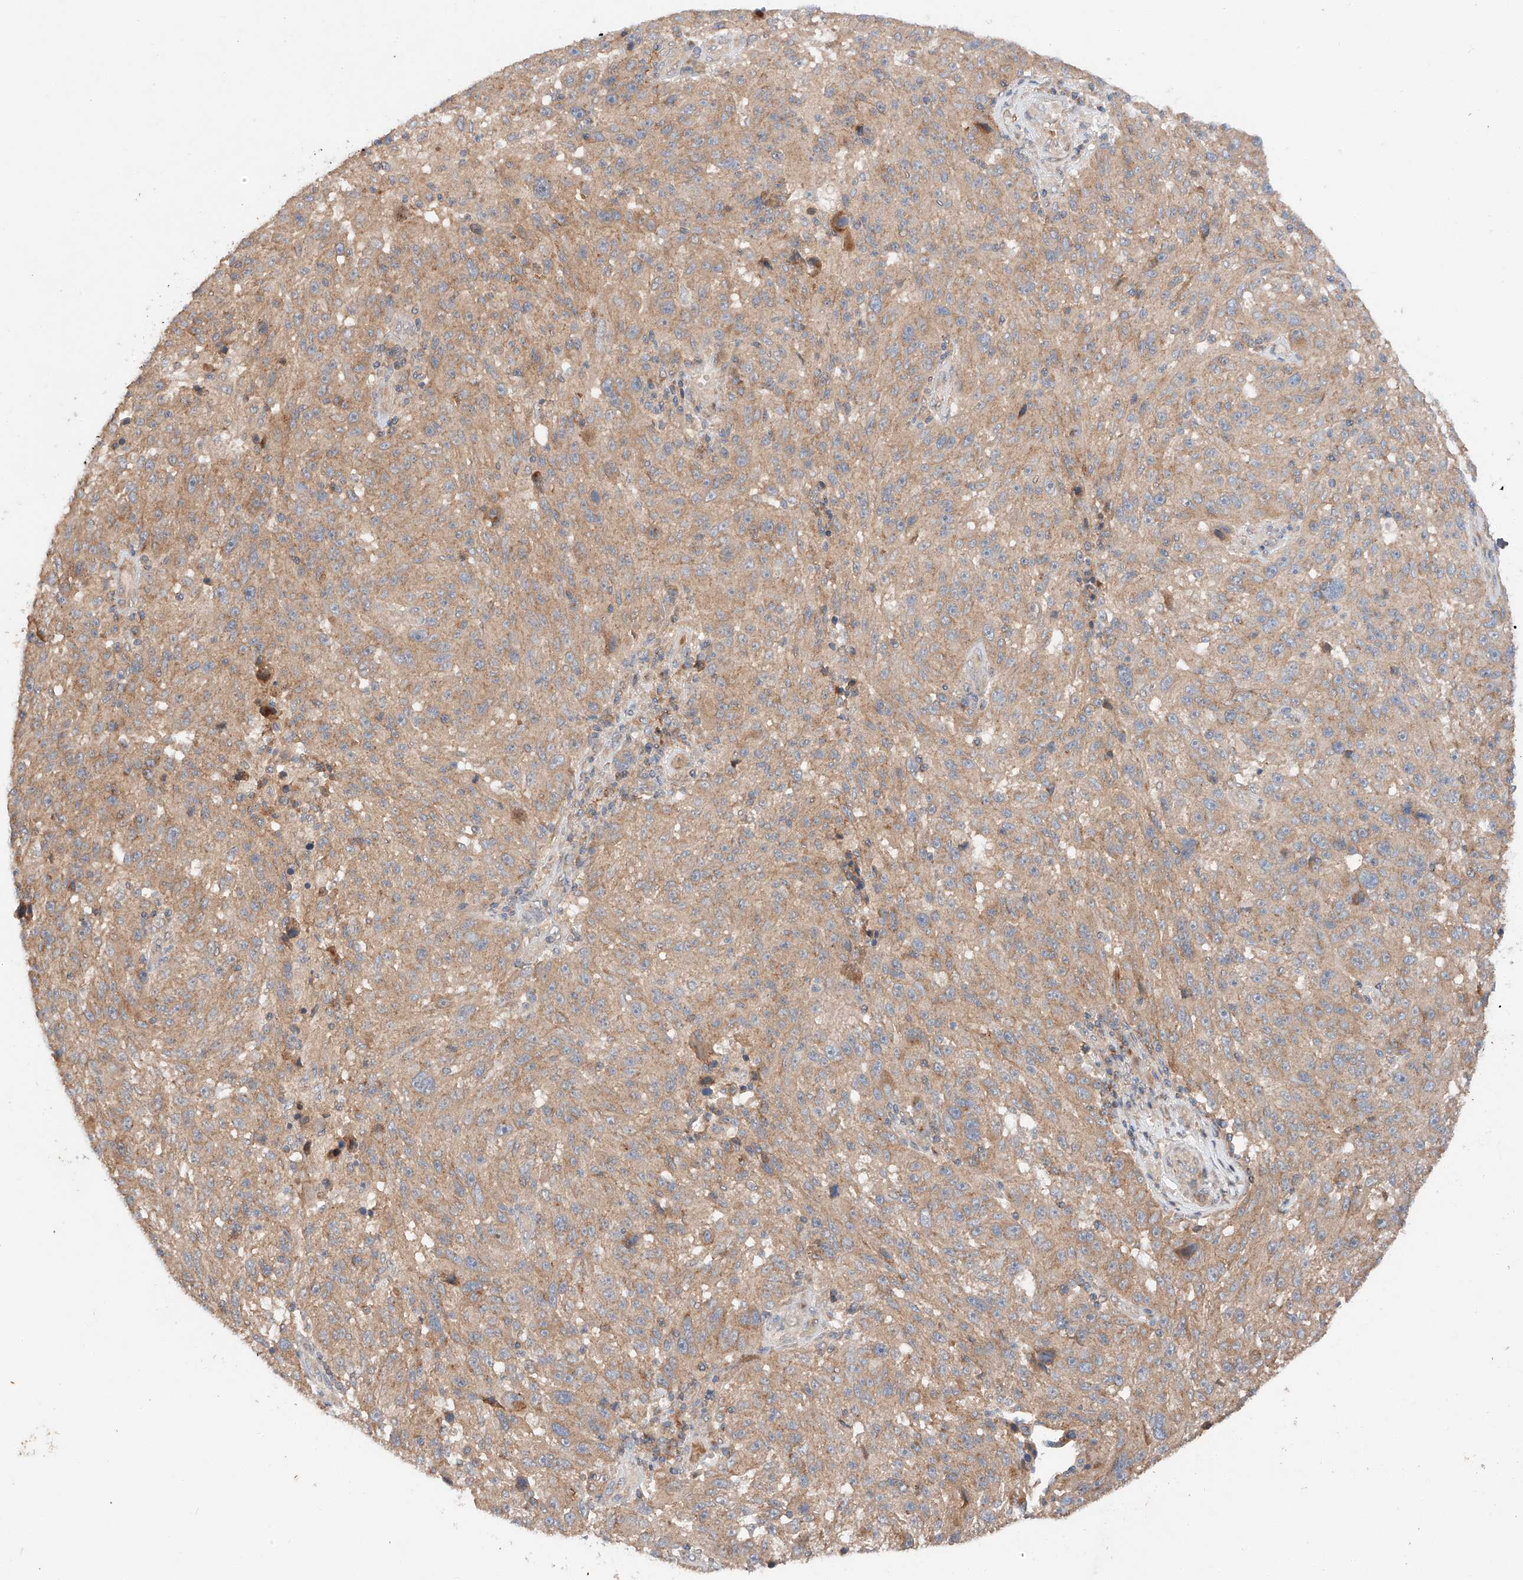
{"staining": {"intensity": "moderate", "quantity": ">75%", "location": "cytoplasmic/membranous"}, "tissue": "melanoma", "cell_type": "Tumor cells", "image_type": "cancer", "snomed": [{"axis": "morphology", "description": "Malignant melanoma, NOS"}, {"axis": "topography", "description": "Skin"}], "caption": "IHC histopathology image of neoplastic tissue: malignant melanoma stained using immunohistochemistry (IHC) displays medium levels of moderate protein expression localized specifically in the cytoplasmic/membranous of tumor cells, appearing as a cytoplasmic/membranous brown color.", "gene": "XPNPEP1", "patient": {"sex": "male", "age": 53}}